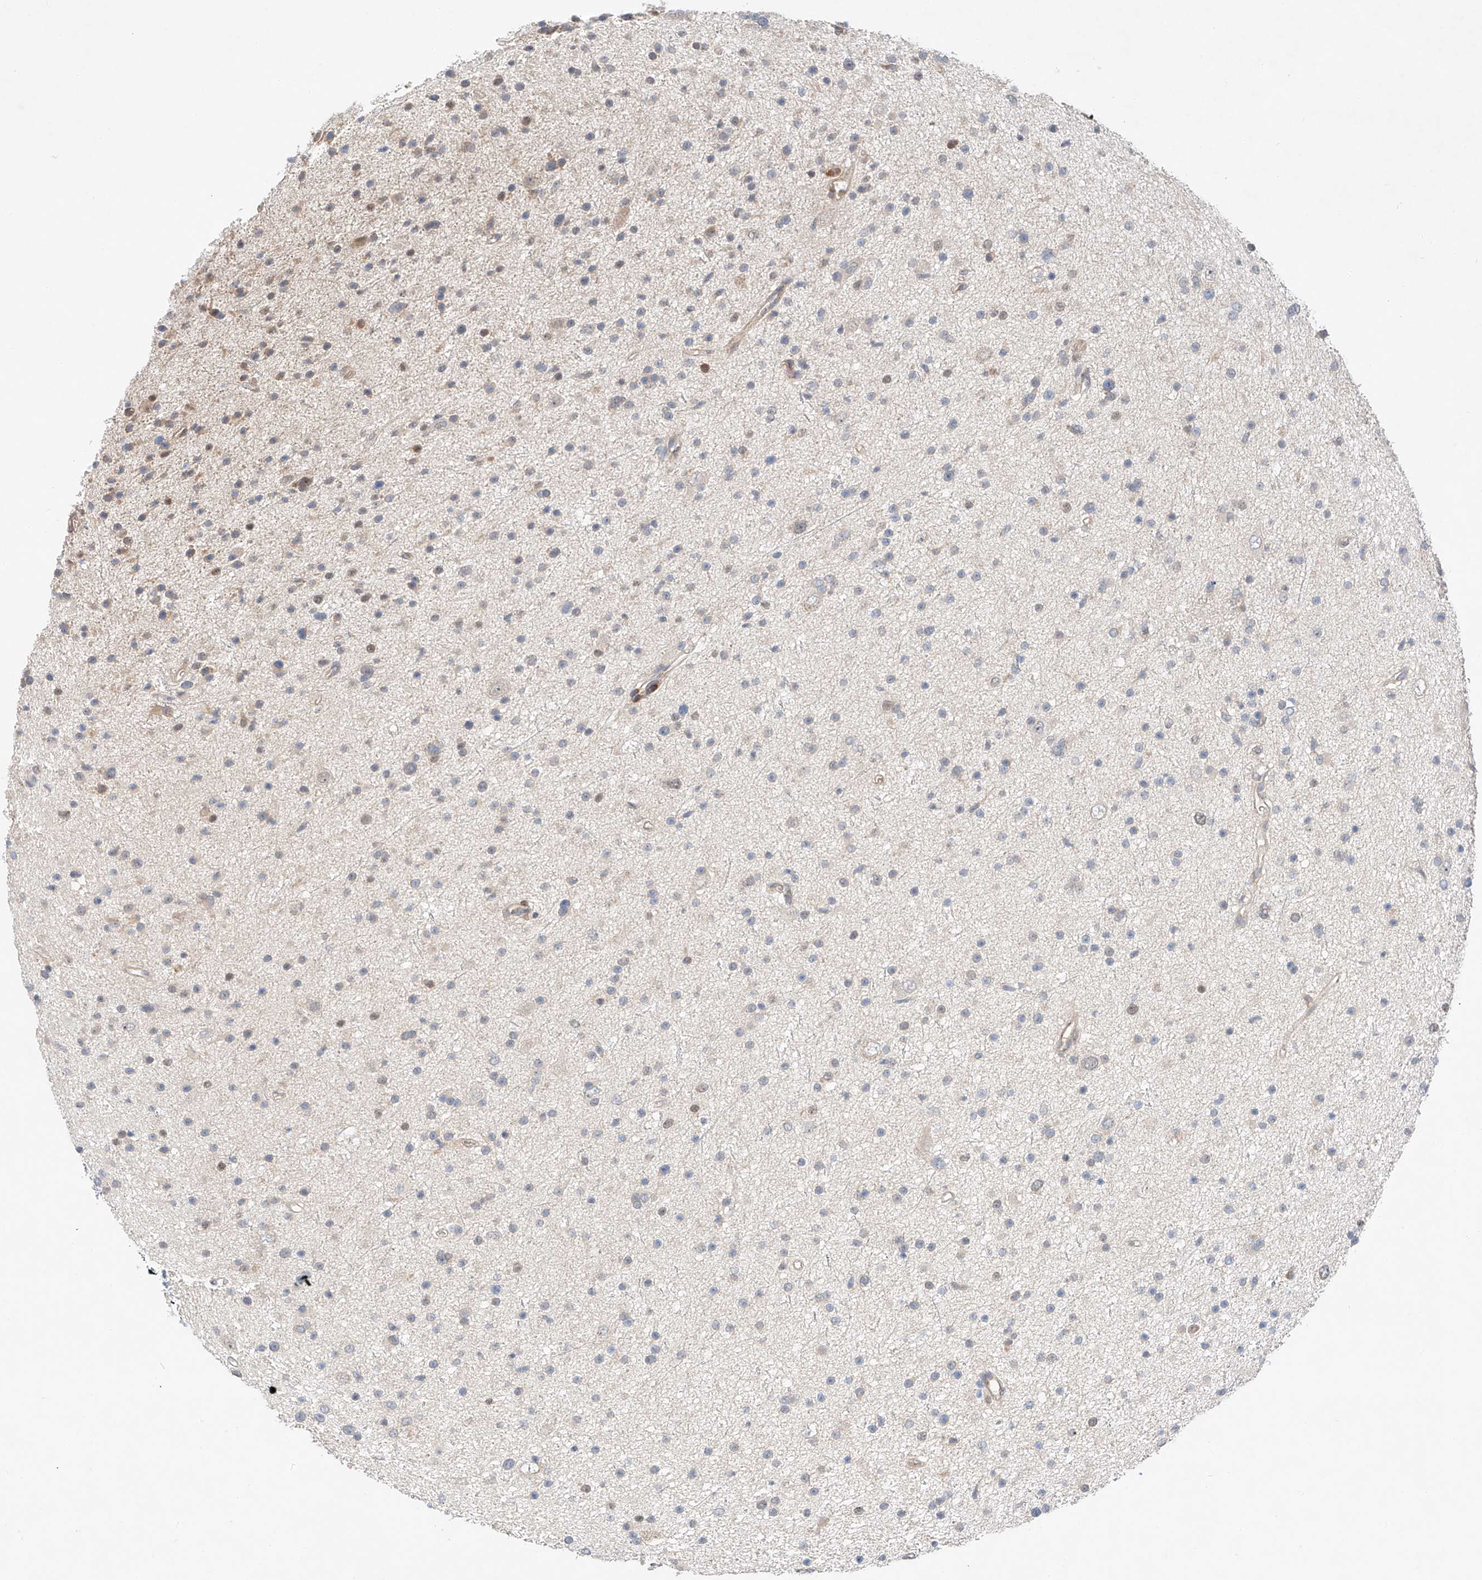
{"staining": {"intensity": "negative", "quantity": "none", "location": "none"}, "tissue": "glioma", "cell_type": "Tumor cells", "image_type": "cancer", "snomed": [{"axis": "morphology", "description": "Glioma, malignant, Low grade"}, {"axis": "topography", "description": "Cerebral cortex"}], "caption": "Histopathology image shows no protein expression in tumor cells of malignant glioma (low-grade) tissue. (Stains: DAB (3,3'-diaminobenzidine) IHC with hematoxylin counter stain, Microscopy: brightfield microscopy at high magnification).", "gene": "RUSC1", "patient": {"sex": "female", "age": 39}}